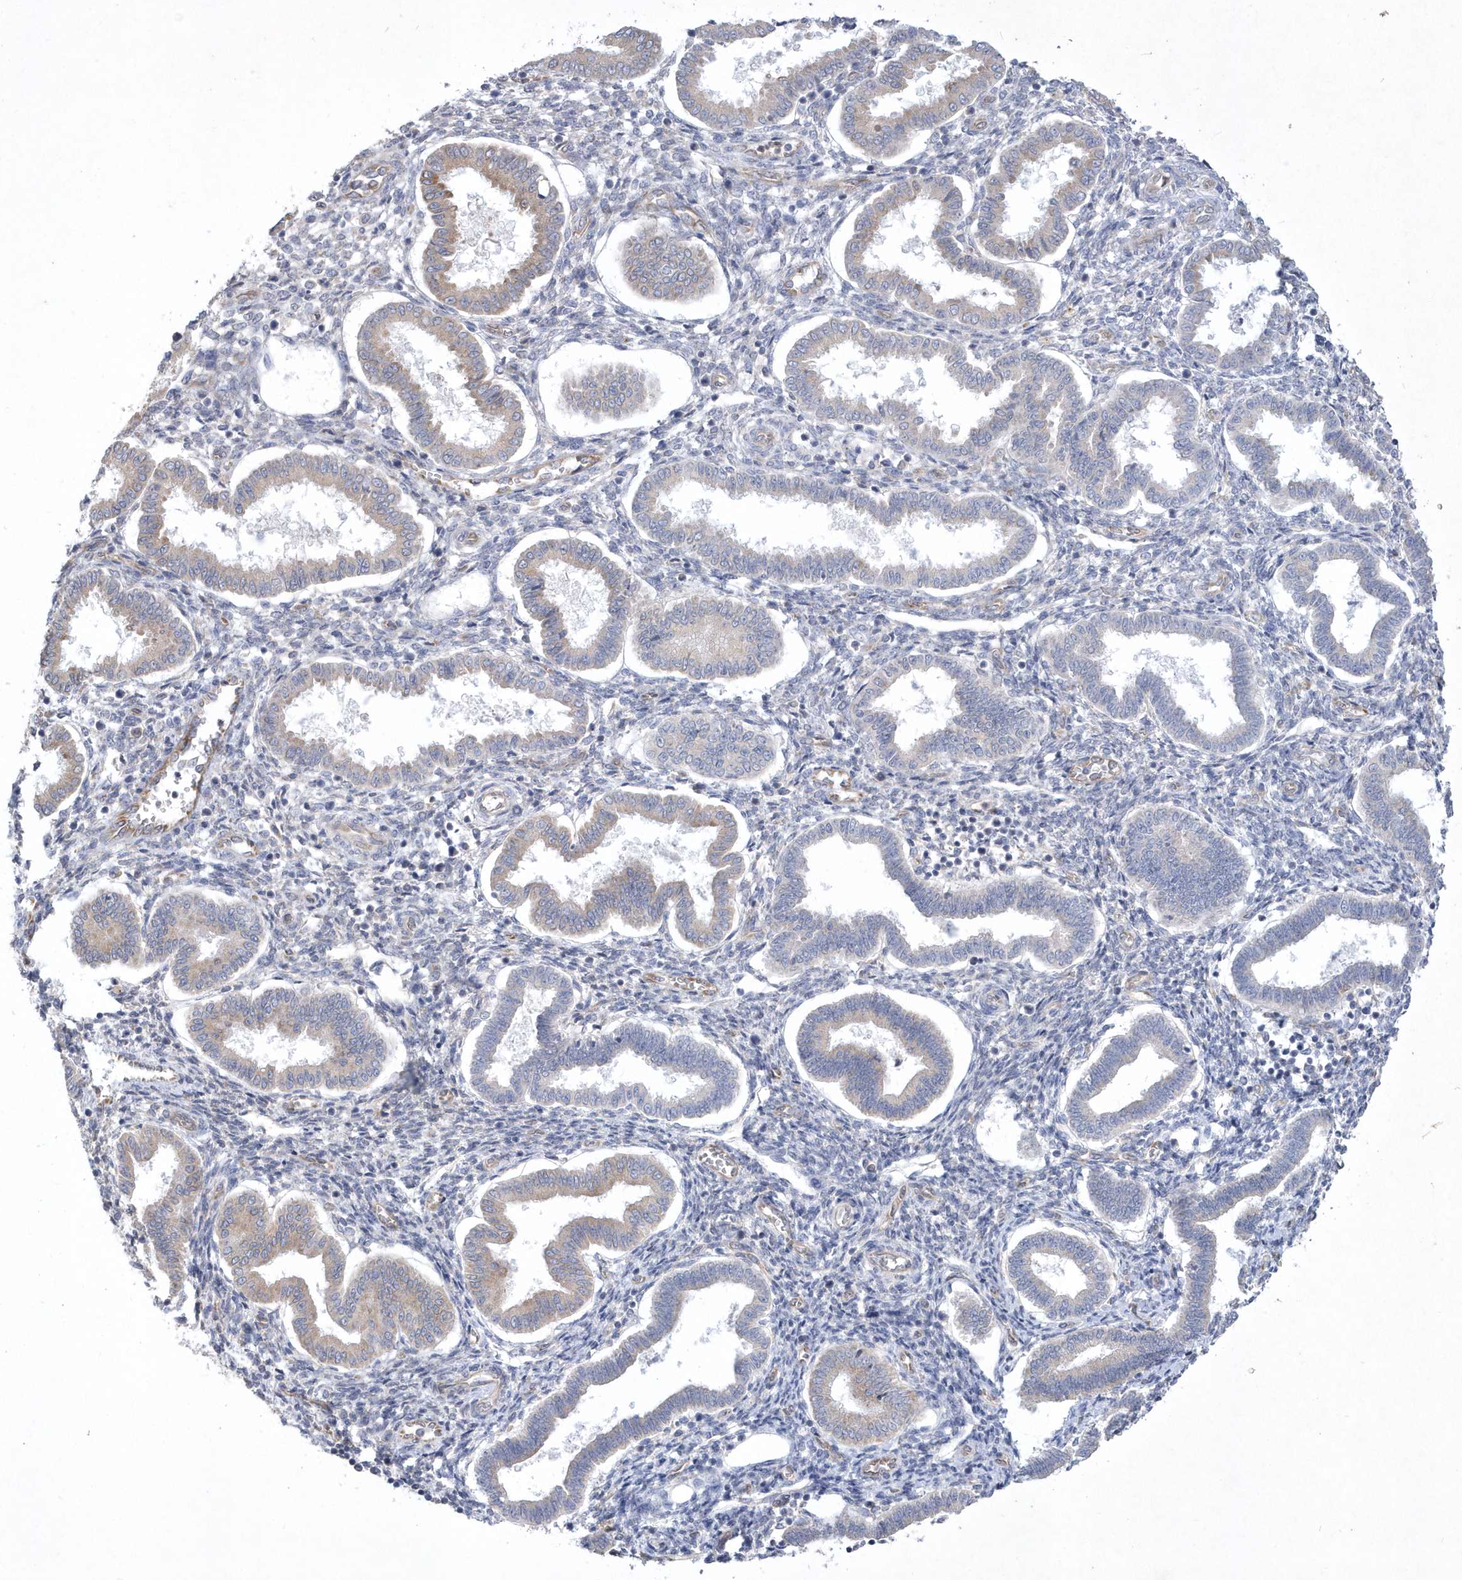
{"staining": {"intensity": "negative", "quantity": "none", "location": "none"}, "tissue": "endometrium", "cell_type": "Cells in endometrial stroma", "image_type": "normal", "snomed": [{"axis": "morphology", "description": "Normal tissue, NOS"}, {"axis": "topography", "description": "Endometrium"}], "caption": "Immunohistochemistry (IHC) histopathology image of normal endometrium: human endometrium stained with DAB displays no significant protein expression in cells in endometrial stroma.", "gene": "DGAT1", "patient": {"sex": "female", "age": 24}}